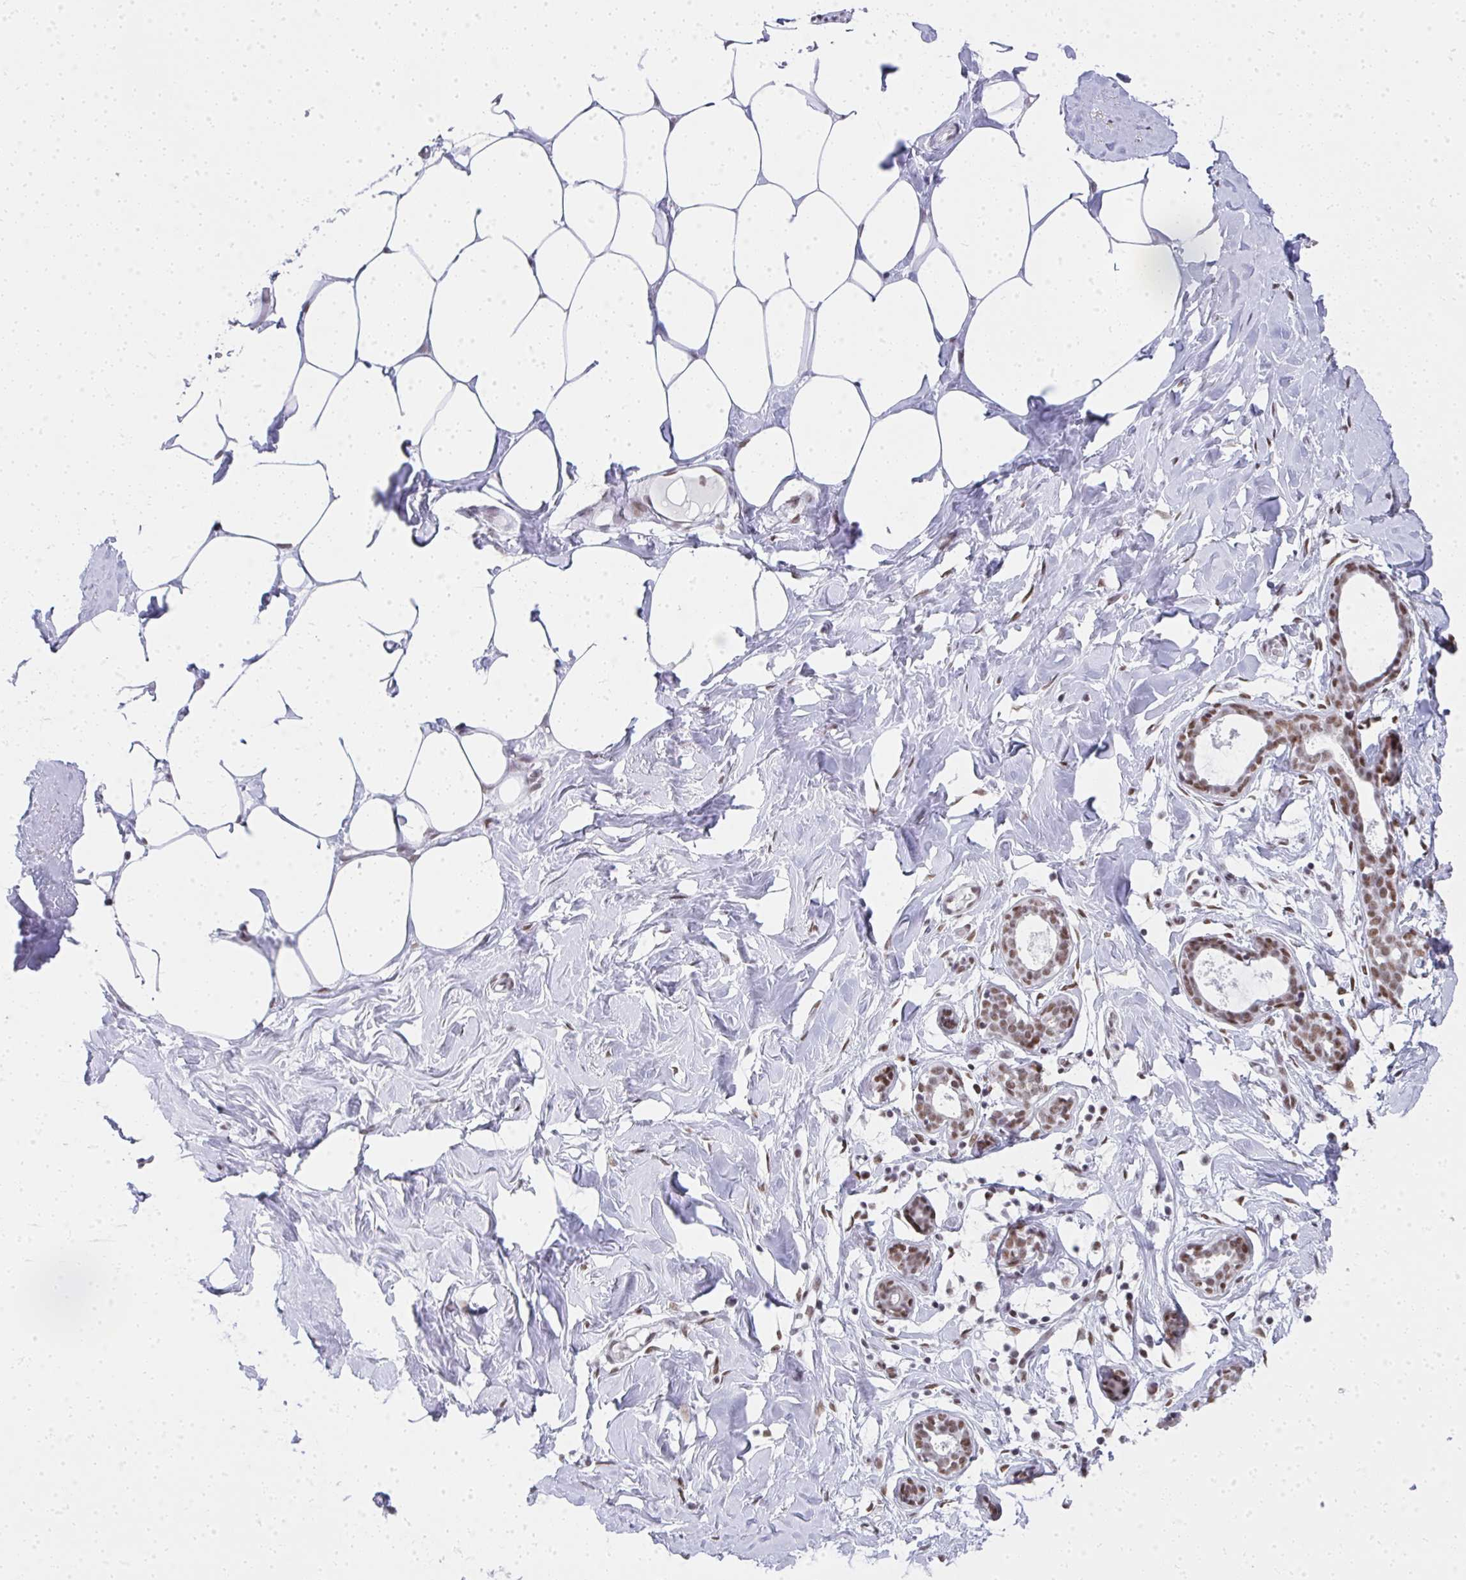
{"staining": {"intensity": "moderate", "quantity": ">75%", "location": "nuclear"}, "tissue": "breast", "cell_type": "Adipocytes", "image_type": "normal", "snomed": [{"axis": "morphology", "description": "Normal tissue, NOS"}, {"axis": "topography", "description": "Breast"}], "caption": "The immunohistochemical stain shows moderate nuclear staining in adipocytes of unremarkable breast. Using DAB (brown) and hematoxylin (blue) stains, captured at high magnification using brightfield microscopy.", "gene": "CREBBP", "patient": {"sex": "female", "age": 27}}